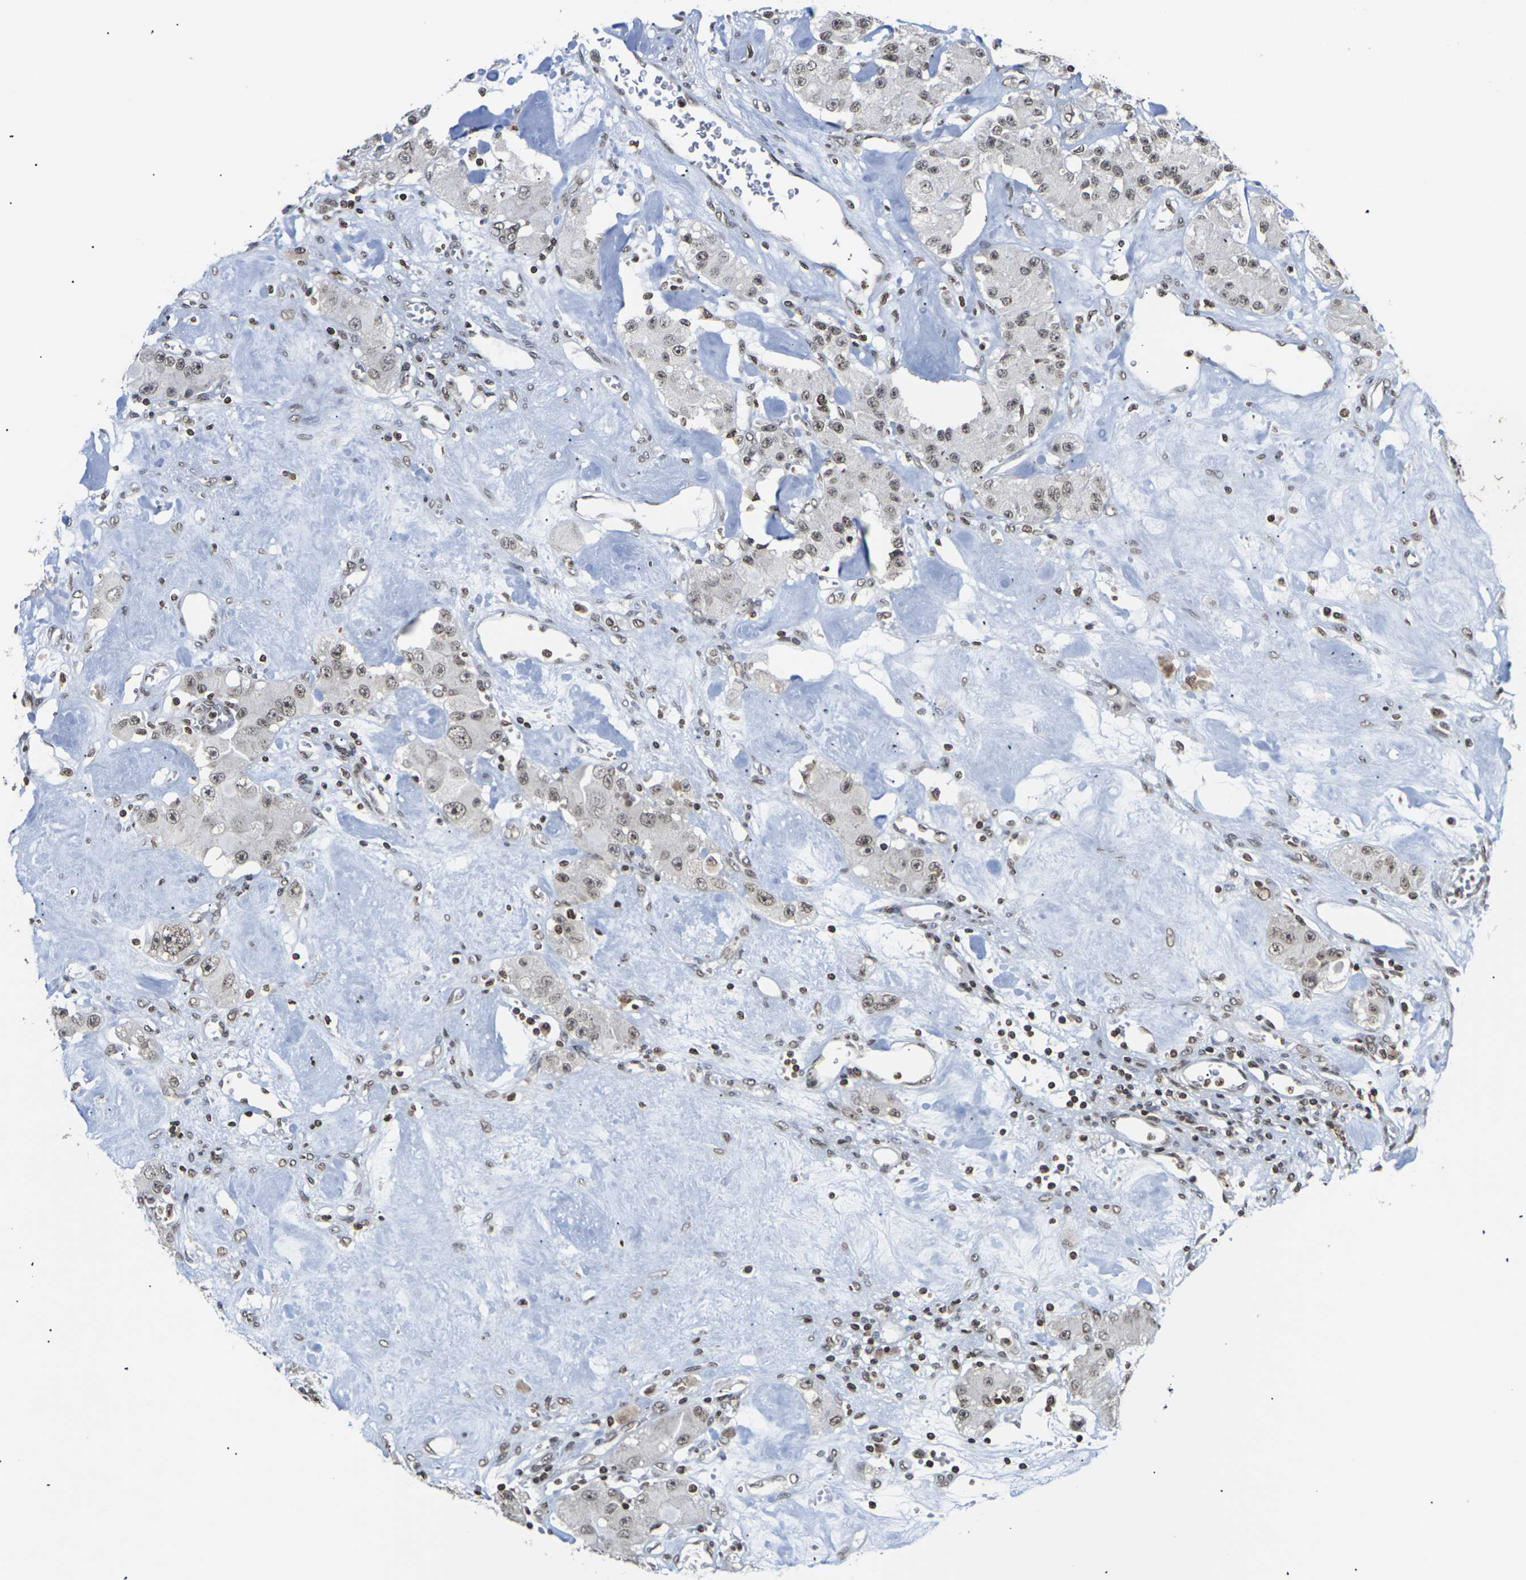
{"staining": {"intensity": "moderate", "quantity": ">75%", "location": "nuclear"}, "tissue": "carcinoid", "cell_type": "Tumor cells", "image_type": "cancer", "snomed": [{"axis": "morphology", "description": "Carcinoid, malignant, NOS"}, {"axis": "topography", "description": "Pancreas"}], "caption": "Malignant carcinoid tissue shows moderate nuclear expression in about >75% of tumor cells, visualized by immunohistochemistry.", "gene": "ETV5", "patient": {"sex": "male", "age": 41}}